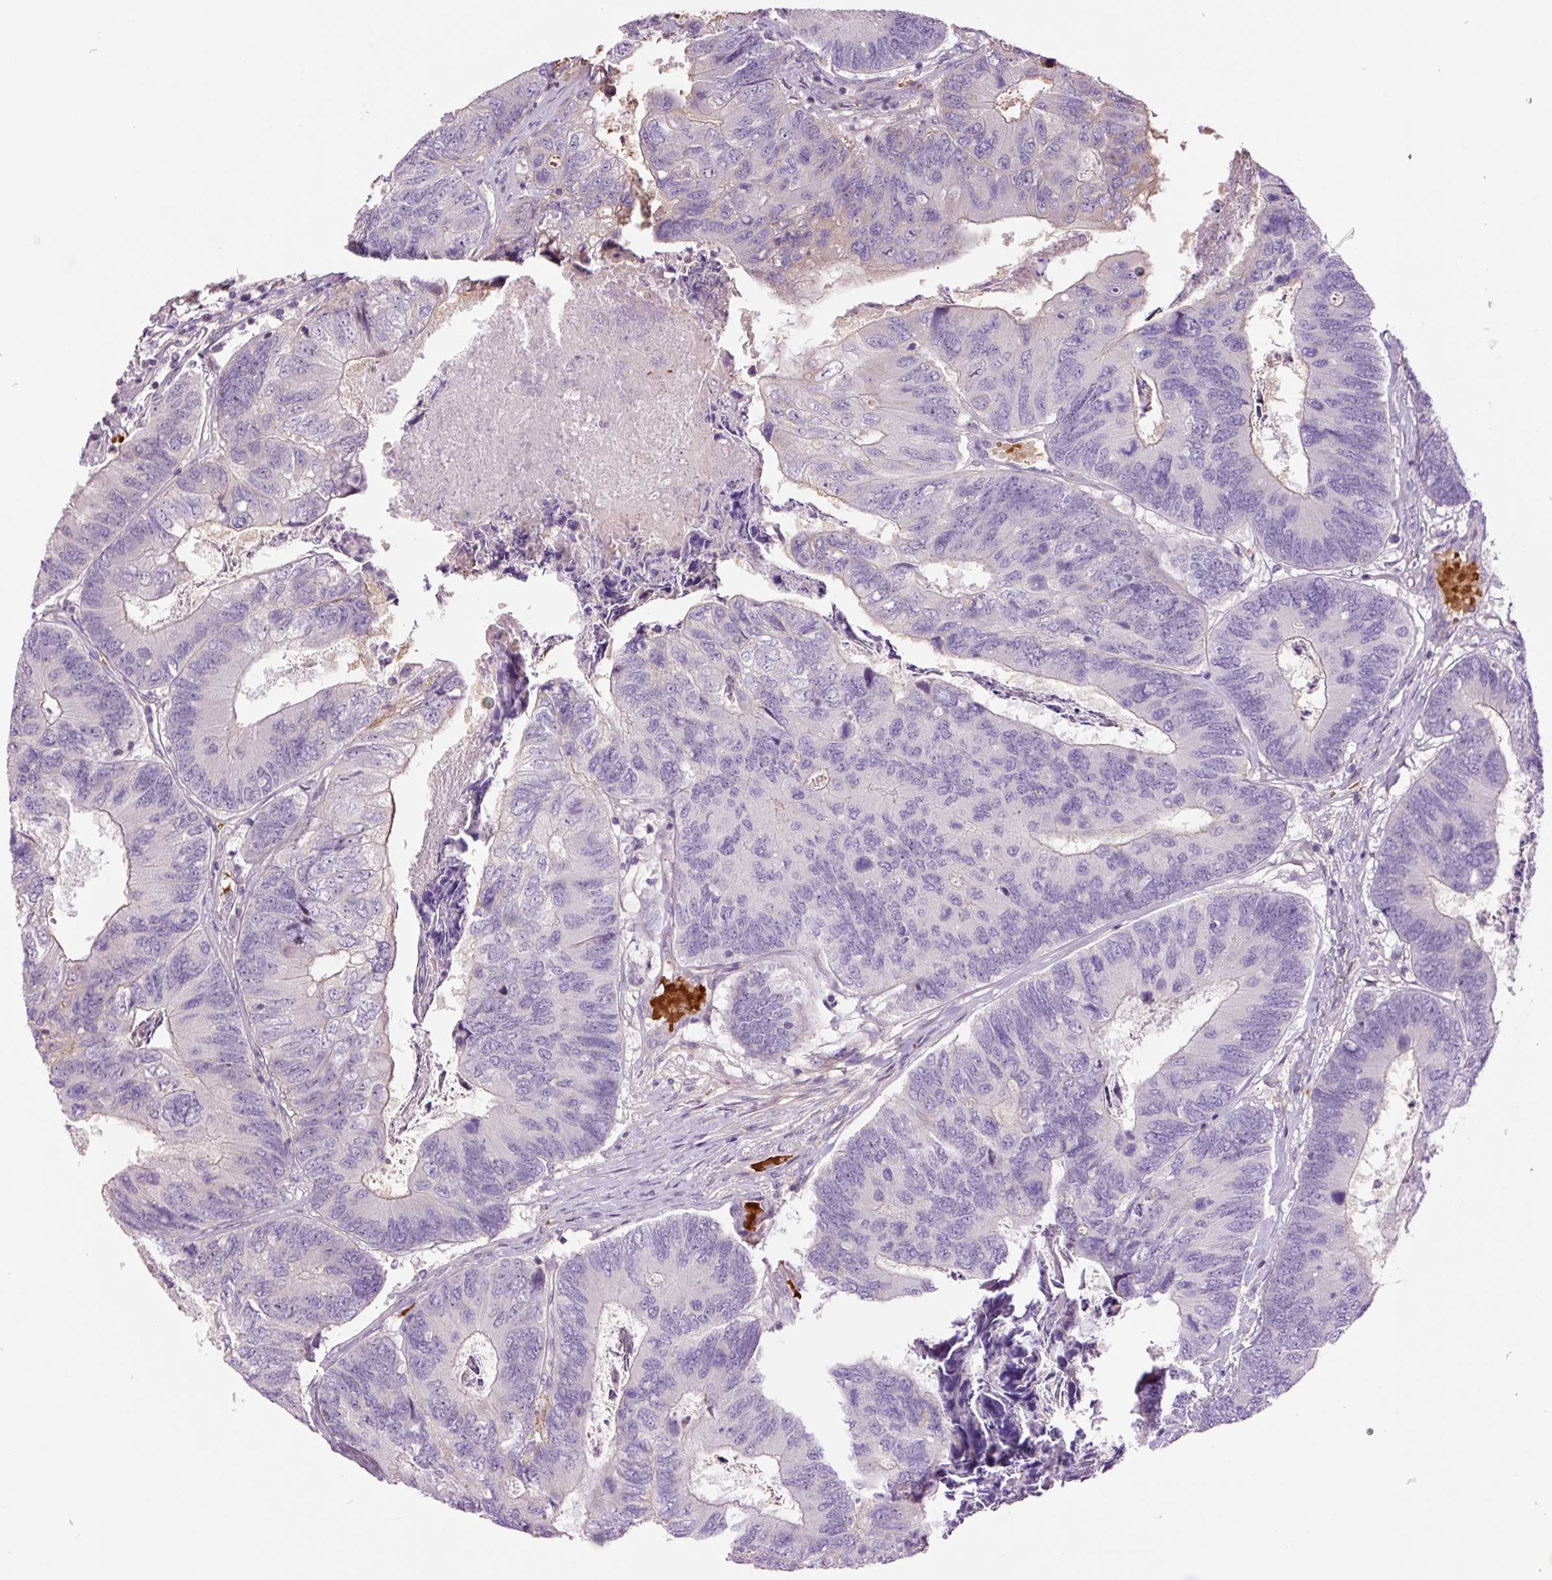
{"staining": {"intensity": "negative", "quantity": "none", "location": "none"}, "tissue": "colorectal cancer", "cell_type": "Tumor cells", "image_type": "cancer", "snomed": [{"axis": "morphology", "description": "Adenocarcinoma, NOS"}, {"axis": "topography", "description": "Colon"}], "caption": "A histopathology image of adenocarcinoma (colorectal) stained for a protein displays no brown staining in tumor cells. The staining is performed using DAB (3,3'-diaminobenzidine) brown chromogen with nuclei counter-stained in using hematoxylin.", "gene": "TMEM235", "patient": {"sex": "female", "age": 67}}